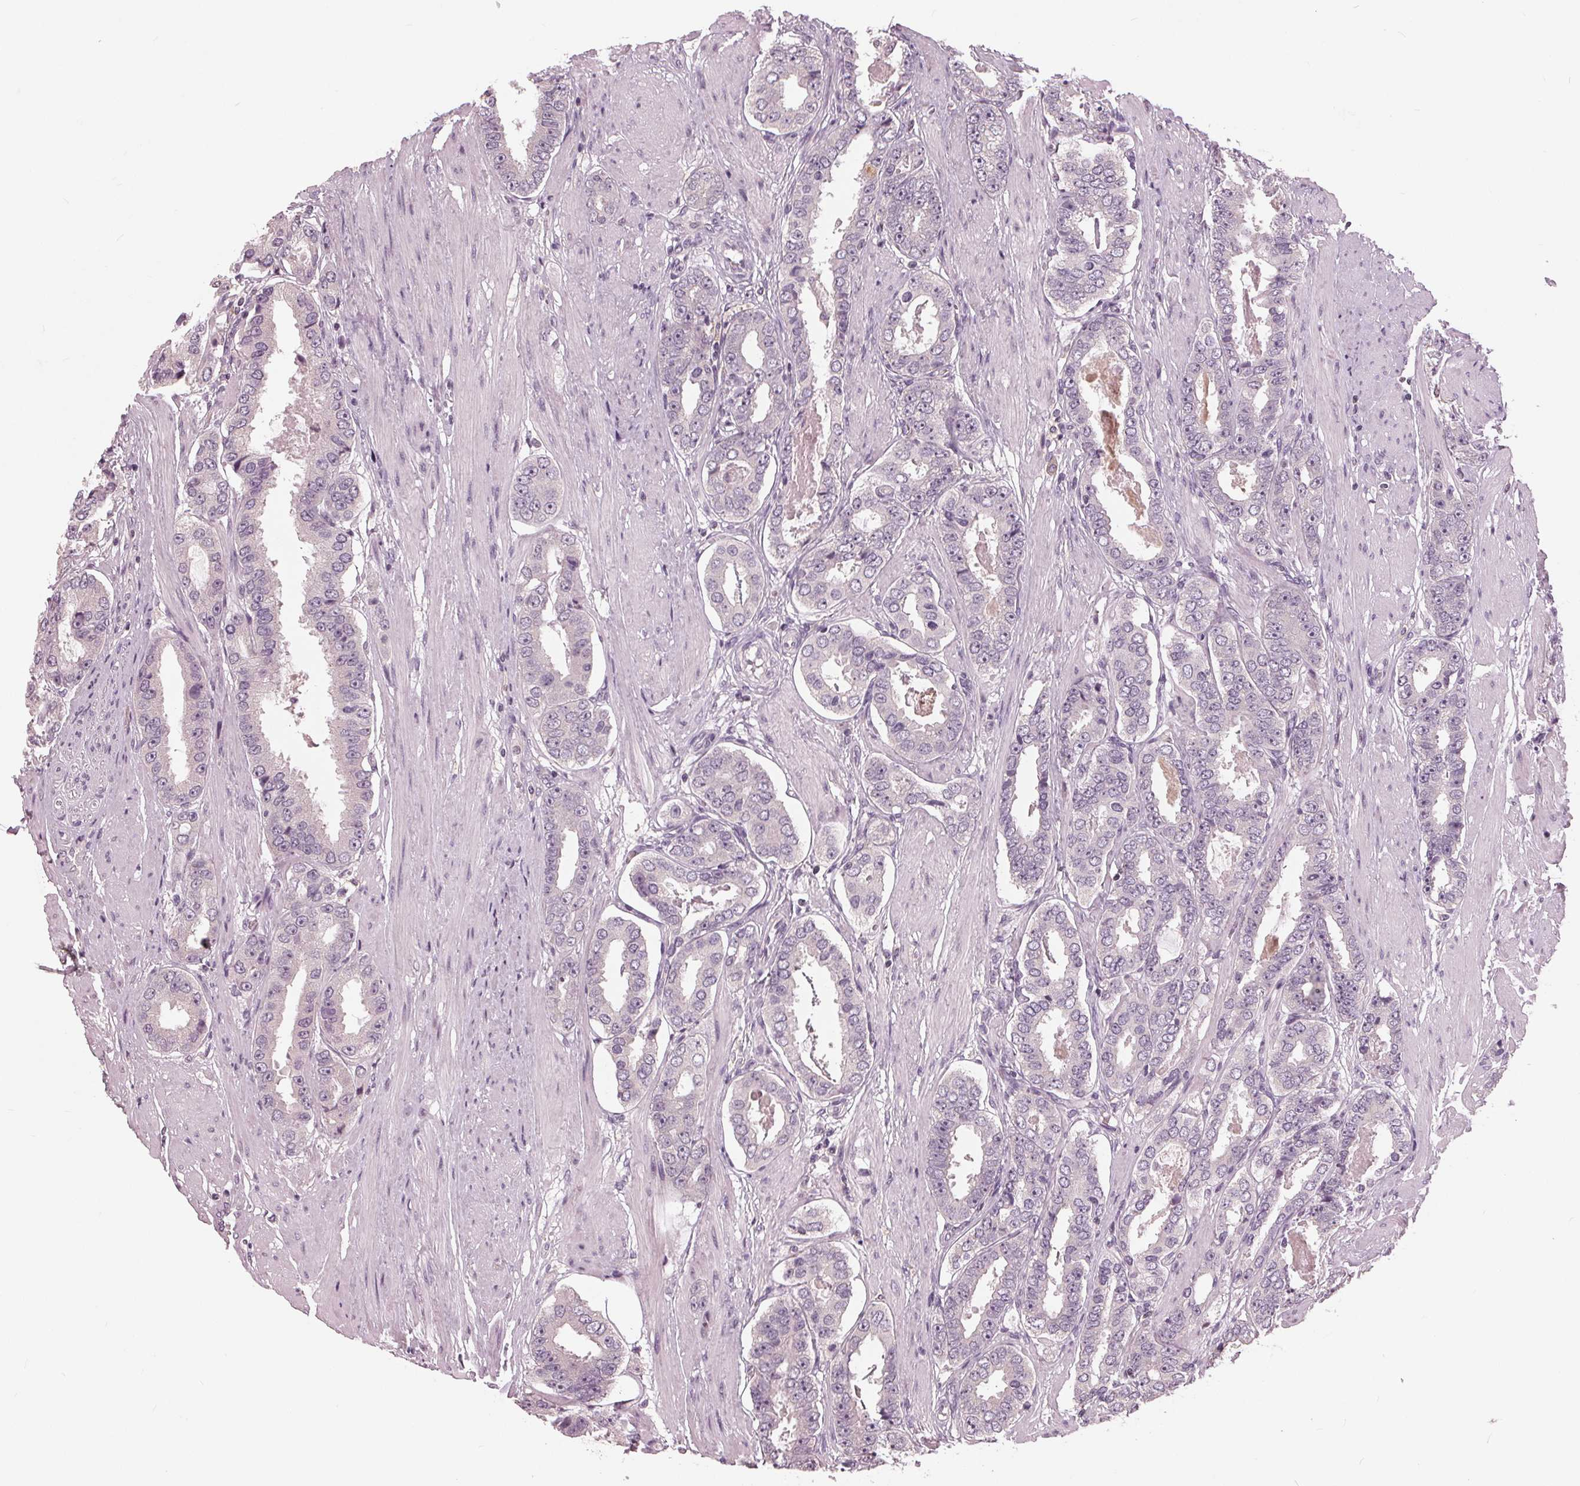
{"staining": {"intensity": "negative", "quantity": "none", "location": "none"}, "tissue": "prostate cancer", "cell_type": "Tumor cells", "image_type": "cancer", "snomed": [{"axis": "morphology", "description": "Adenocarcinoma, High grade"}, {"axis": "topography", "description": "Prostate"}], "caption": "Immunohistochemistry (IHC) histopathology image of prostate cancer (high-grade adenocarcinoma) stained for a protein (brown), which displays no positivity in tumor cells.", "gene": "SIGLEC6", "patient": {"sex": "male", "age": 63}}